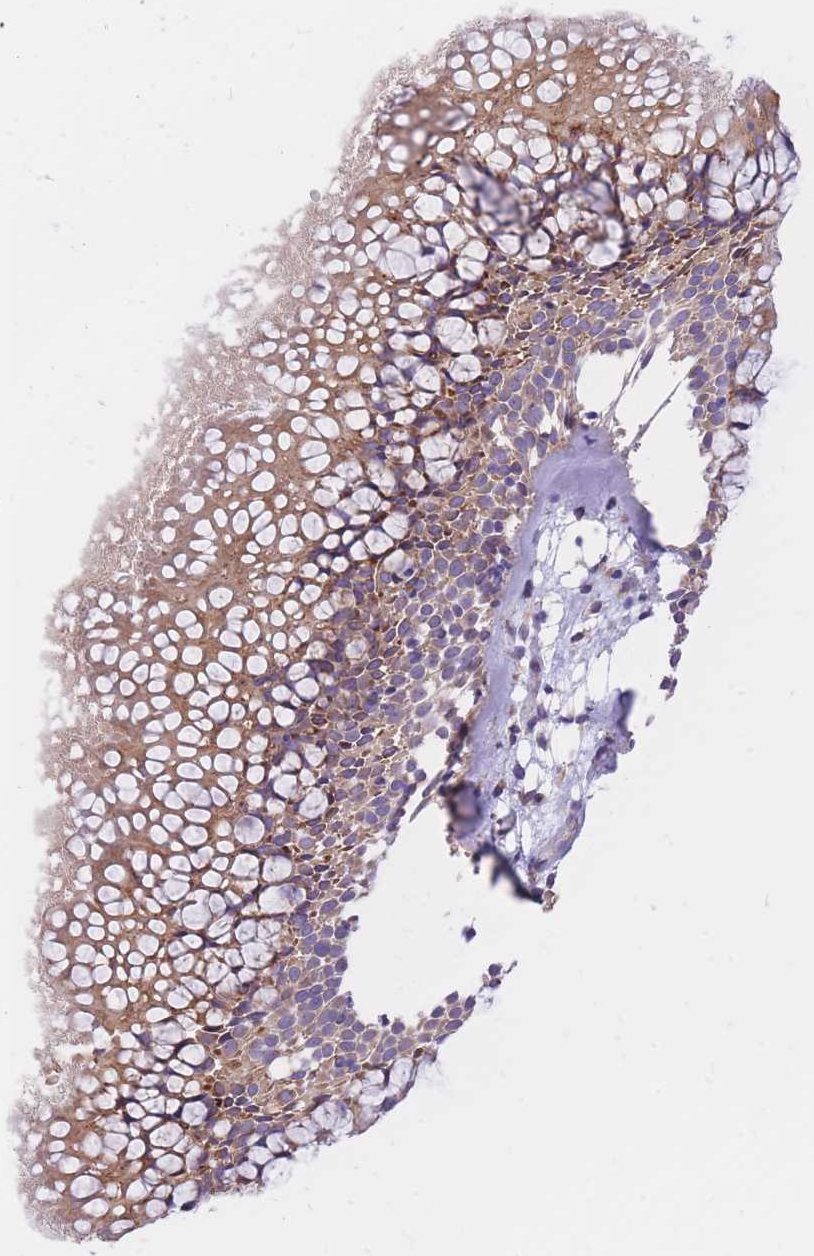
{"staining": {"intensity": "moderate", "quantity": ">75%", "location": "cytoplasmic/membranous"}, "tissue": "nasopharynx", "cell_type": "Respiratory epithelial cells", "image_type": "normal", "snomed": [{"axis": "morphology", "description": "Normal tissue, NOS"}, {"axis": "topography", "description": "Nasopharynx"}], "caption": "Immunohistochemistry (IHC) histopathology image of normal nasopharynx: nasopharynx stained using immunohistochemistry exhibits medium levels of moderate protein expression localized specifically in the cytoplasmic/membranous of respiratory epithelial cells, appearing as a cytoplasmic/membranous brown color.", "gene": "GBP7", "patient": {"sex": "male", "age": 65}}